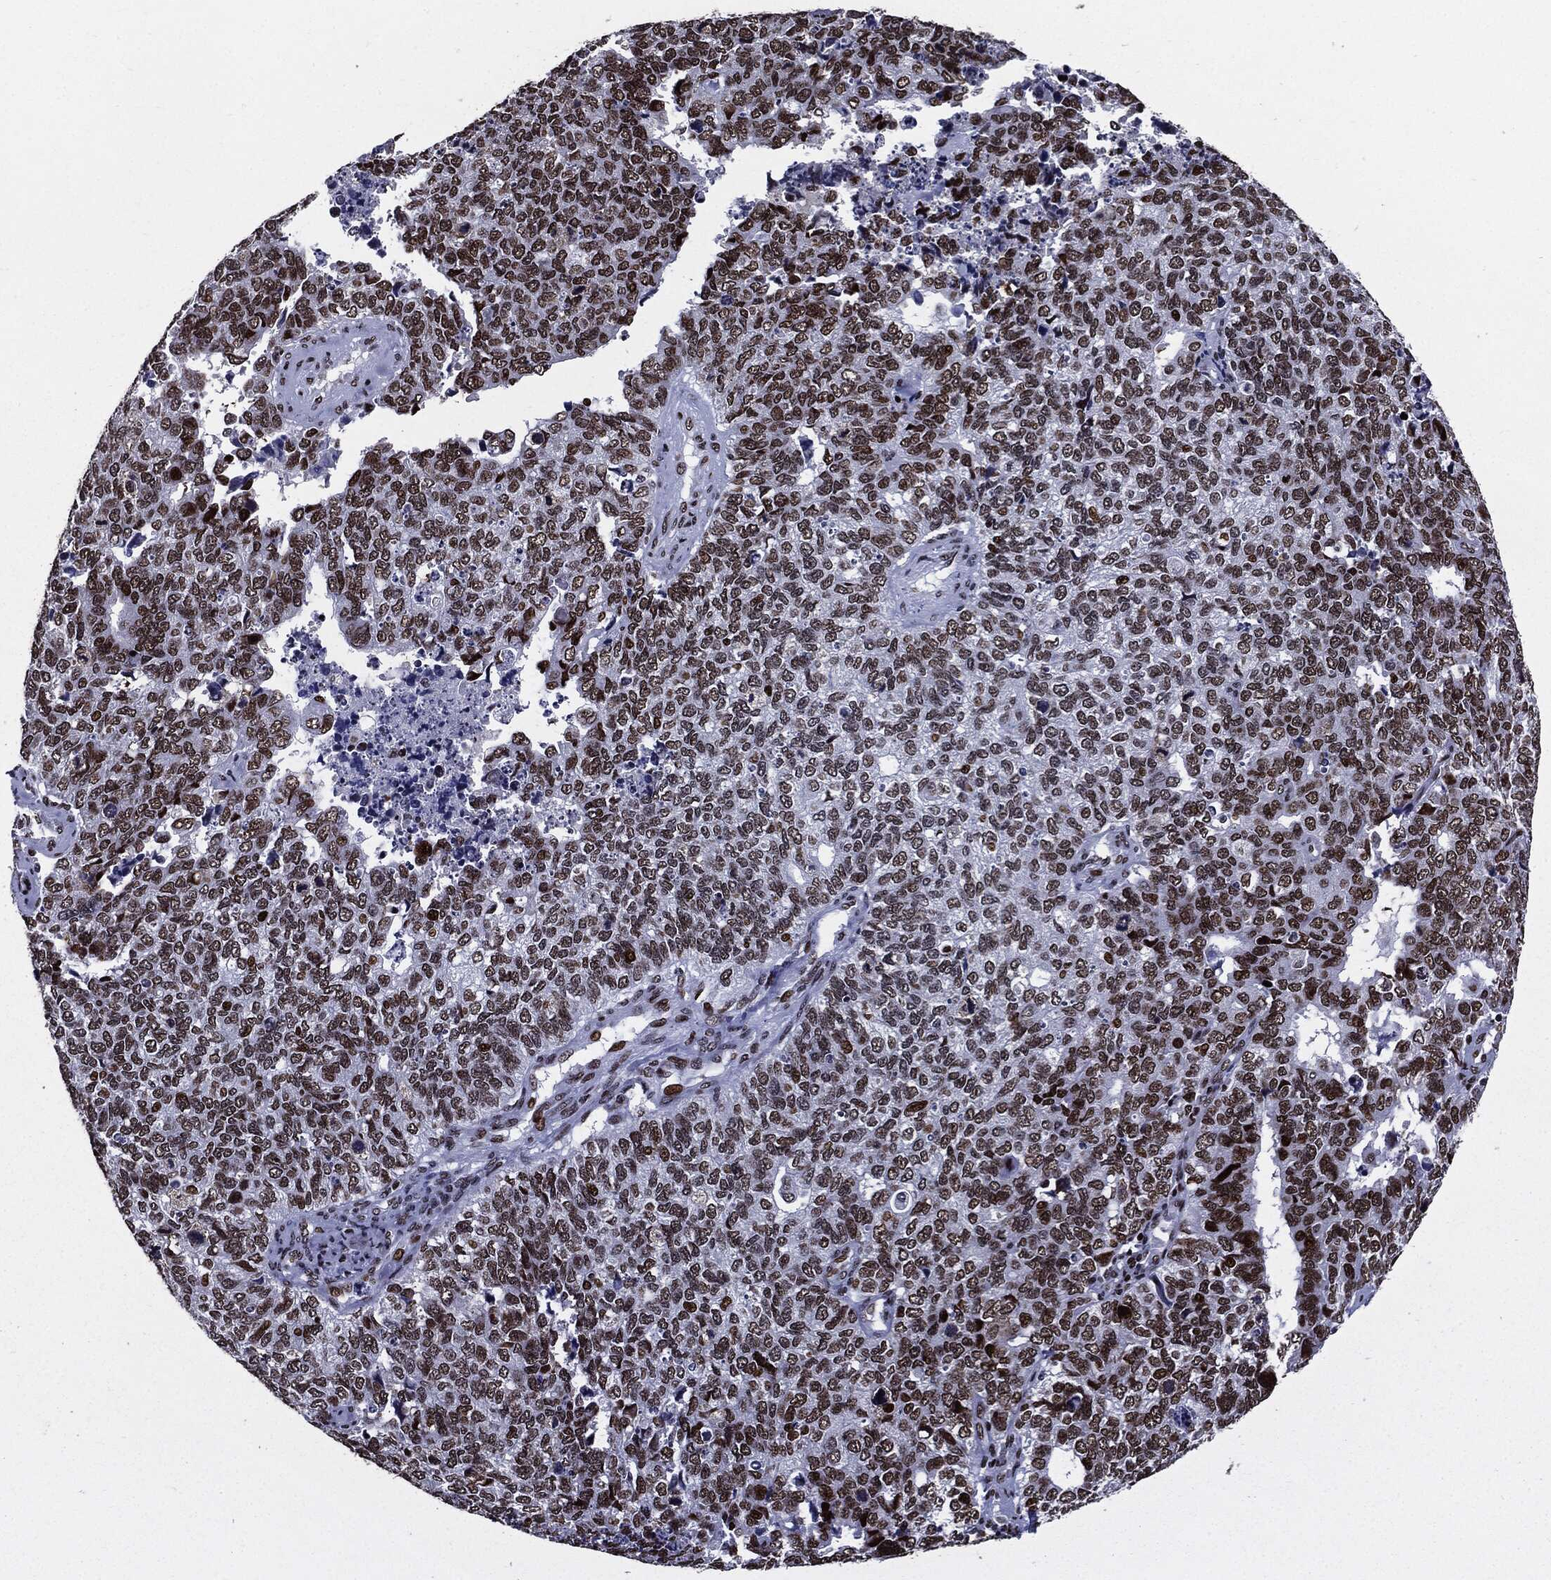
{"staining": {"intensity": "strong", "quantity": ">75%", "location": "nuclear"}, "tissue": "cervical cancer", "cell_type": "Tumor cells", "image_type": "cancer", "snomed": [{"axis": "morphology", "description": "Squamous cell carcinoma, NOS"}, {"axis": "topography", "description": "Cervix"}], "caption": "High-power microscopy captured an immunohistochemistry (IHC) image of cervical cancer (squamous cell carcinoma), revealing strong nuclear expression in about >75% of tumor cells.", "gene": "ZFP91", "patient": {"sex": "female", "age": 63}}